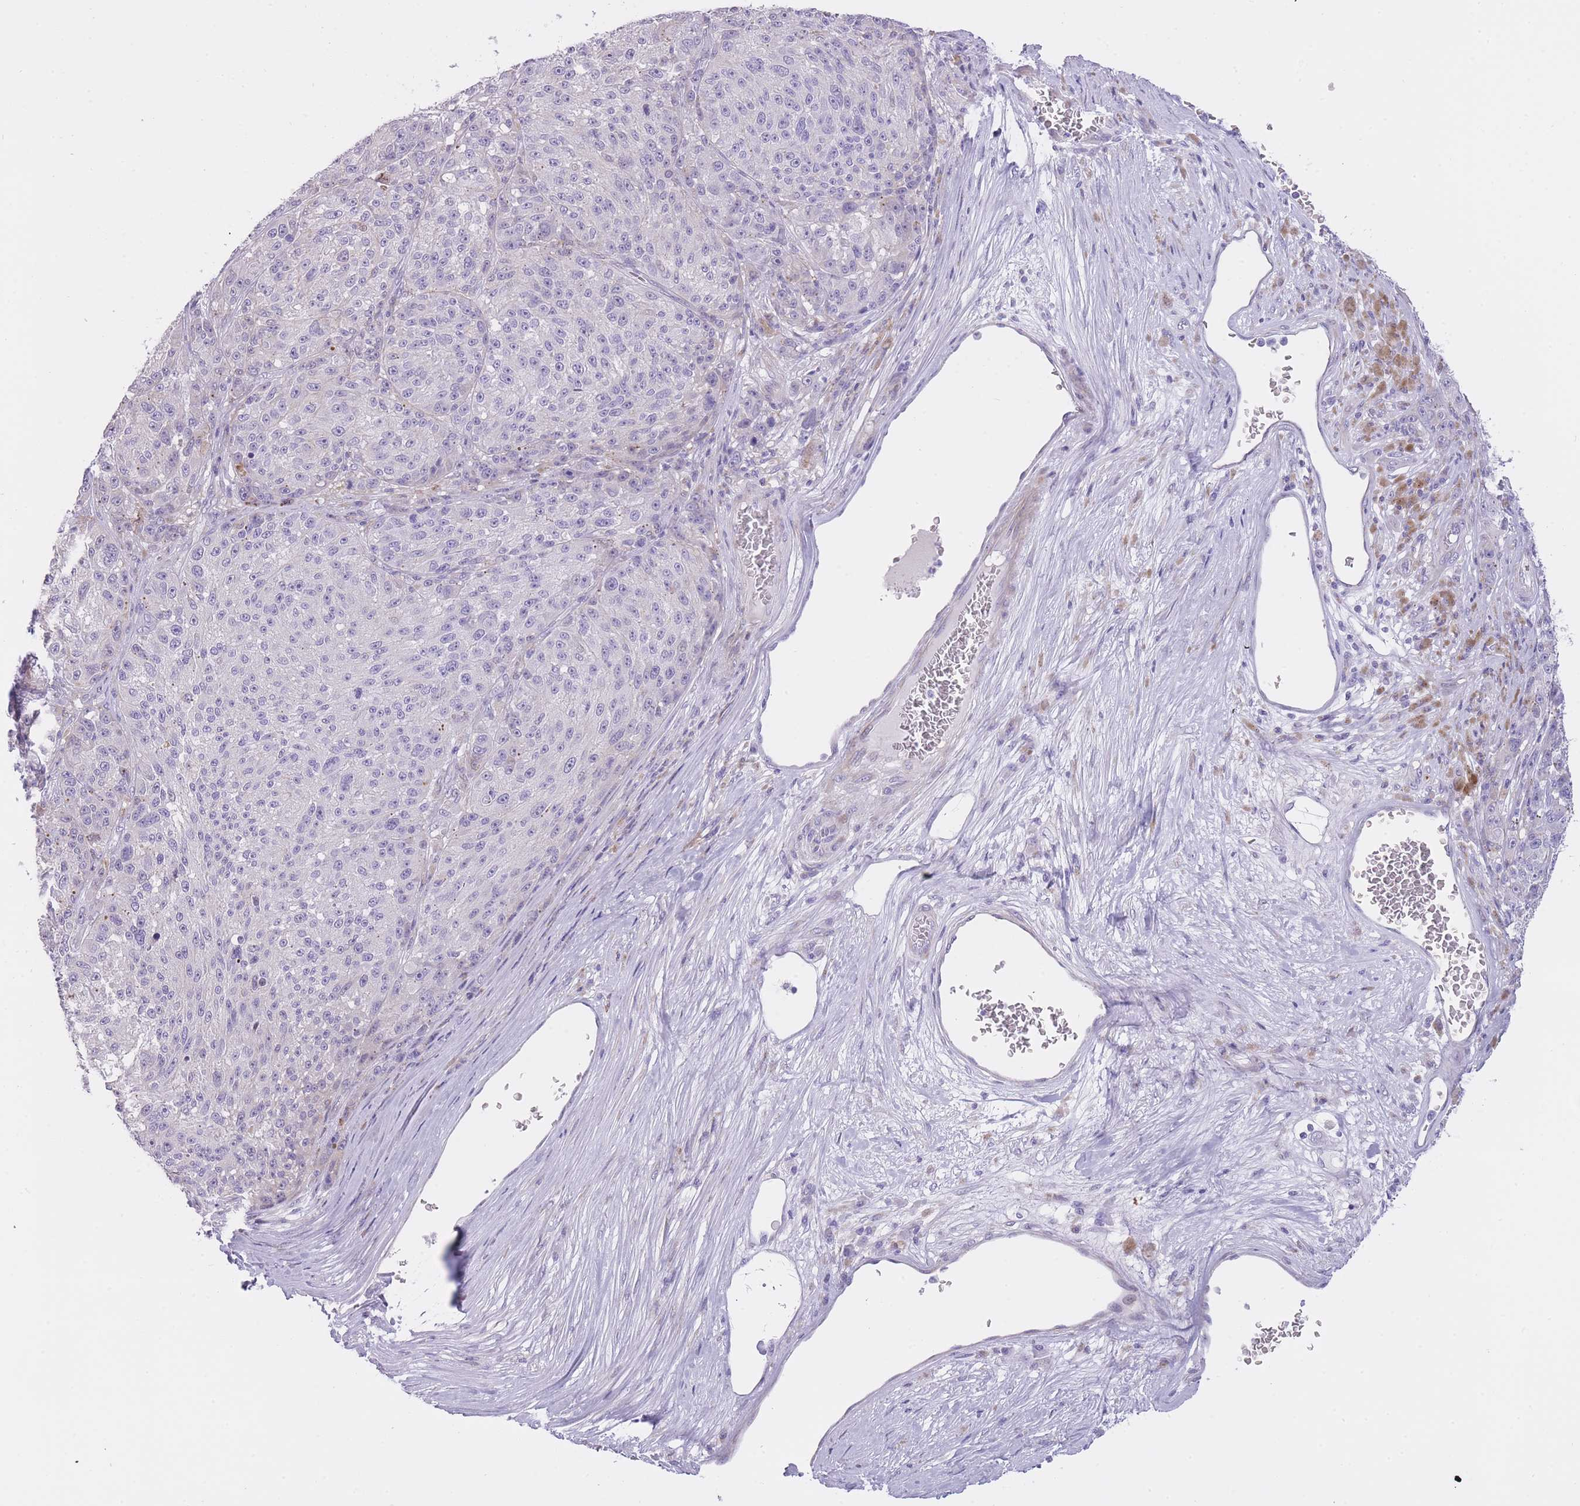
{"staining": {"intensity": "negative", "quantity": "none", "location": "none"}, "tissue": "melanoma", "cell_type": "Tumor cells", "image_type": "cancer", "snomed": [{"axis": "morphology", "description": "Malignant melanoma, NOS"}, {"axis": "topography", "description": "Skin"}], "caption": "The micrograph exhibits no significant expression in tumor cells of malignant melanoma. (Immunohistochemistry, brightfield microscopy, high magnification).", "gene": "IMPG1", "patient": {"sex": "male", "age": 53}}